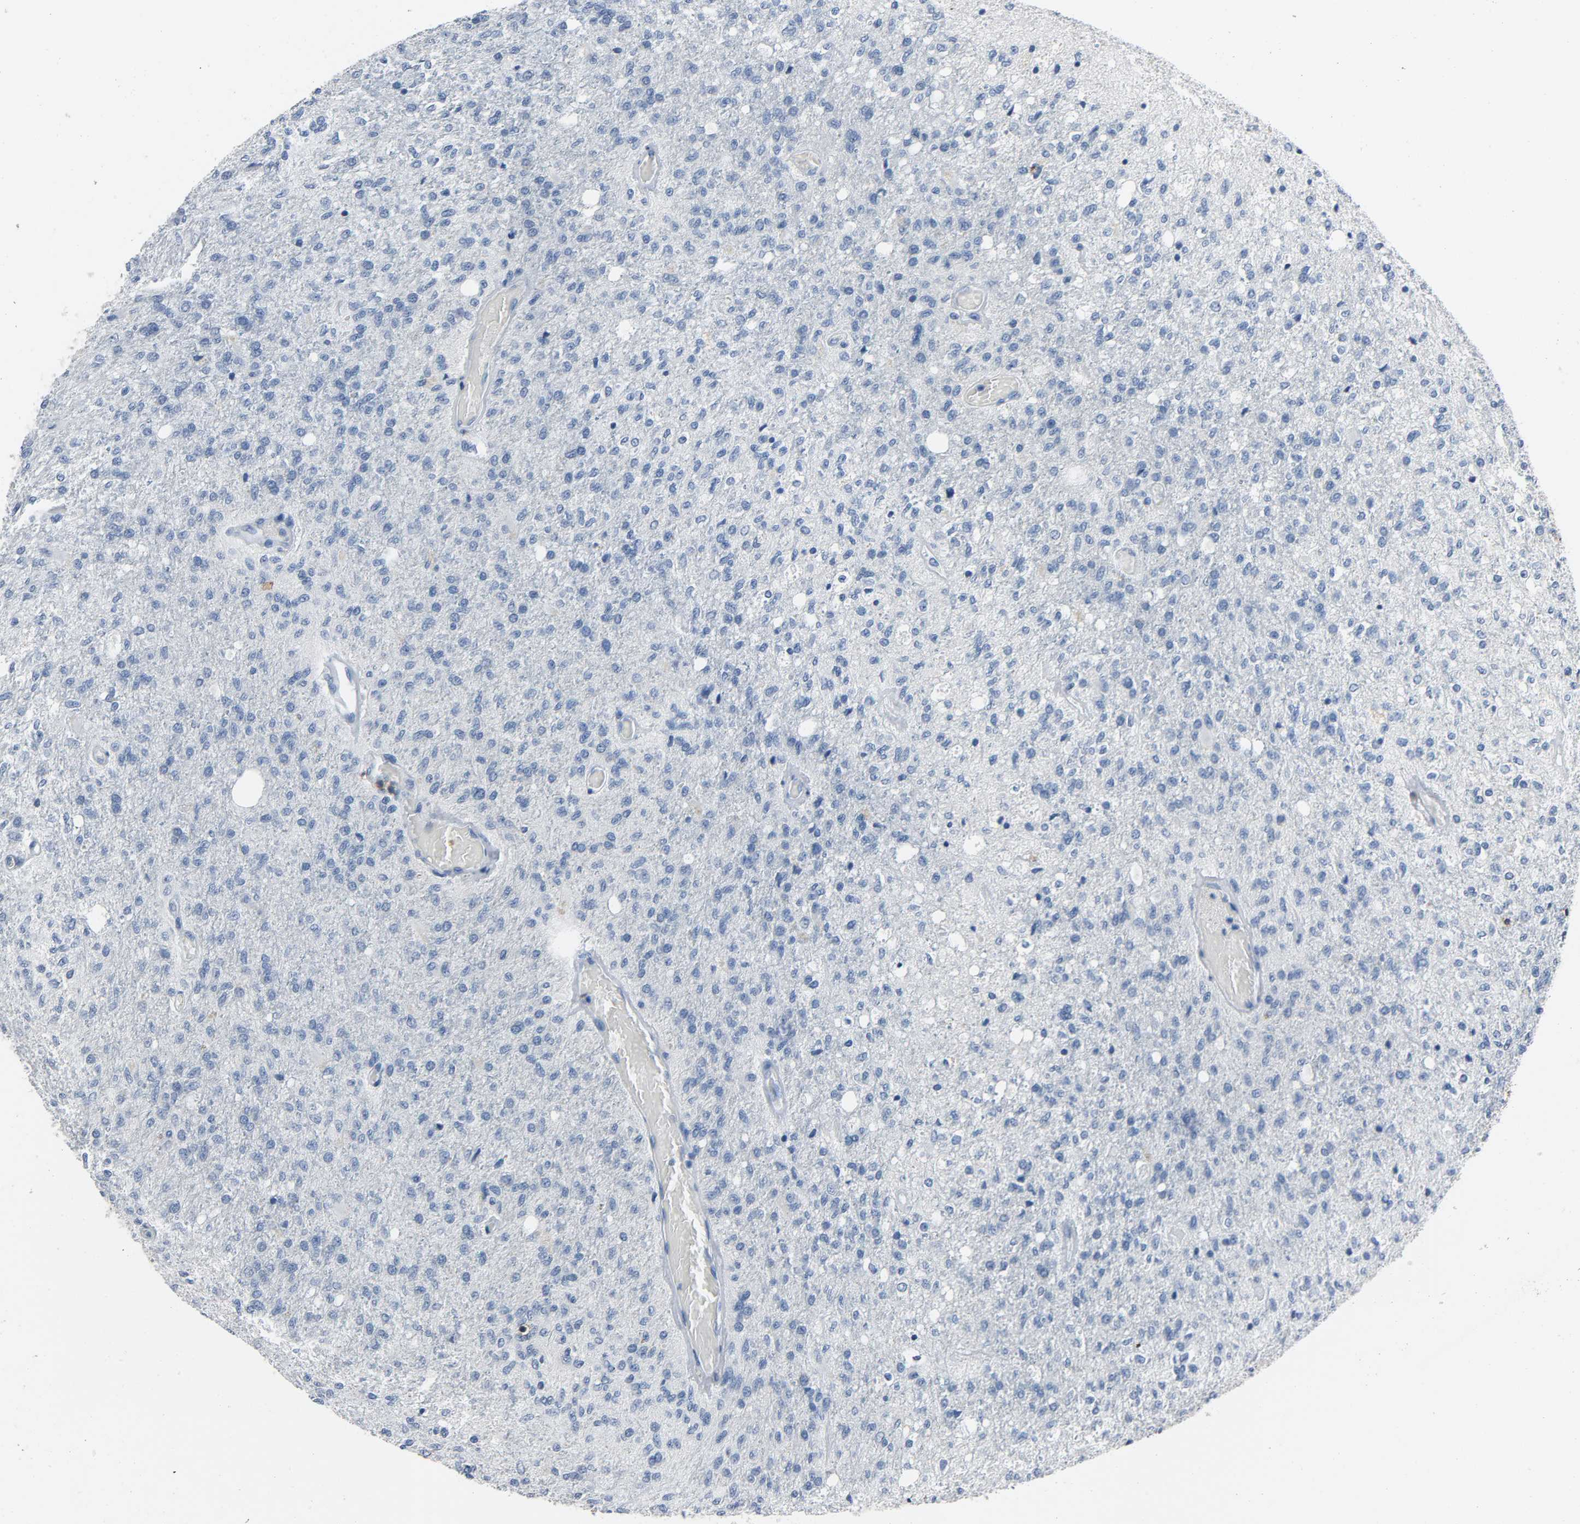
{"staining": {"intensity": "negative", "quantity": "none", "location": "none"}, "tissue": "glioma", "cell_type": "Tumor cells", "image_type": "cancer", "snomed": [{"axis": "morphology", "description": "Normal tissue, NOS"}, {"axis": "morphology", "description": "Glioma, malignant, High grade"}, {"axis": "topography", "description": "Cerebral cortex"}], "caption": "Glioma was stained to show a protein in brown. There is no significant expression in tumor cells.", "gene": "LCK", "patient": {"sex": "male", "age": 77}}